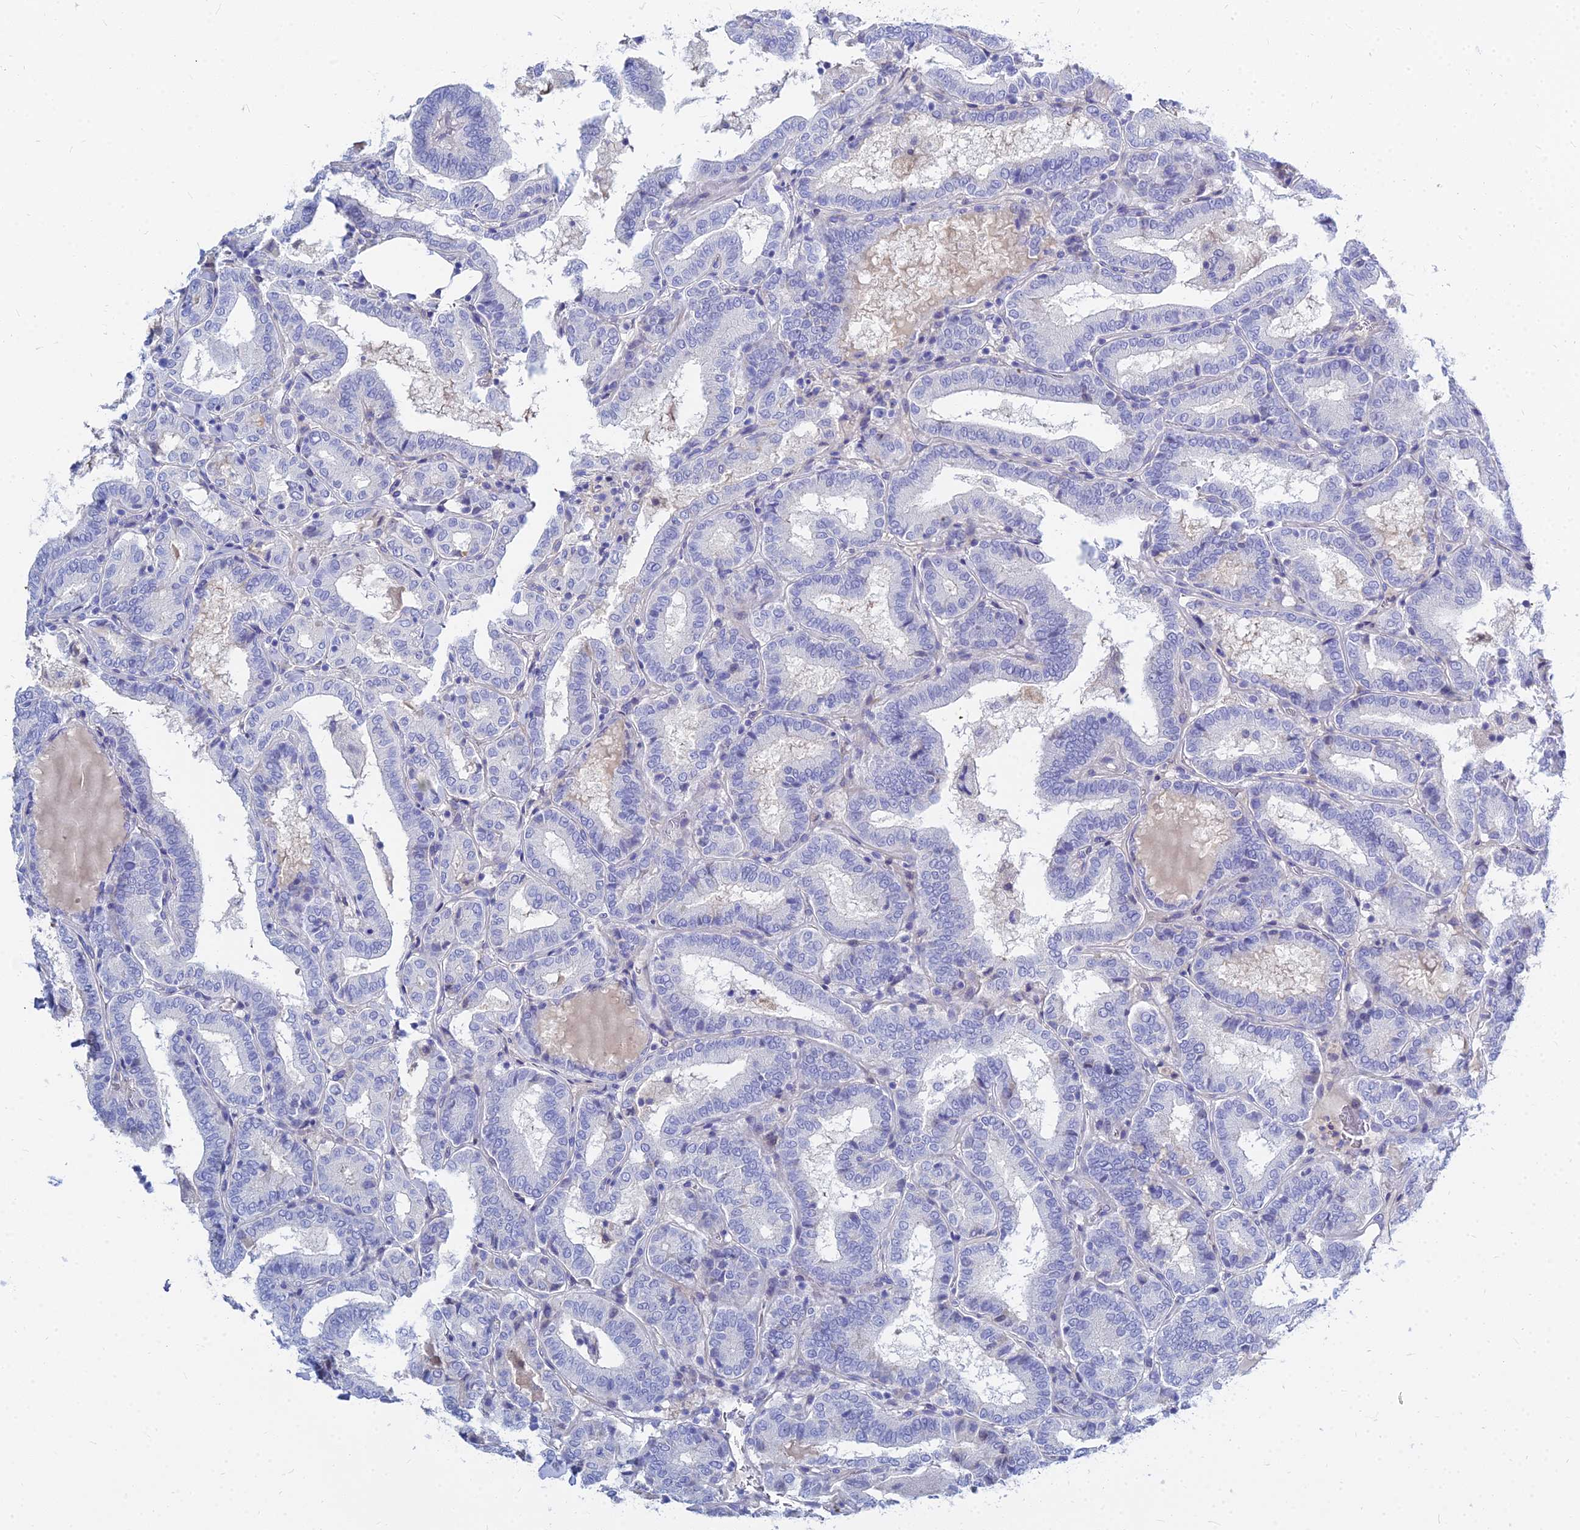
{"staining": {"intensity": "negative", "quantity": "none", "location": "none"}, "tissue": "thyroid cancer", "cell_type": "Tumor cells", "image_type": "cancer", "snomed": [{"axis": "morphology", "description": "Papillary adenocarcinoma, NOS"}, {"axis": "topography", "description": "Thyroid gland"}], "caption": "This photomicrograph is of thyroid cancer (papillary adenocarcinoma) stained with immunohistochemistry (IHC) to label a protein in brown with the nuclei are counter-stained blue. There is no expression in tumor cells.", "gene": "ZNF552", "patient": {"sex": "female", "age": 72}}